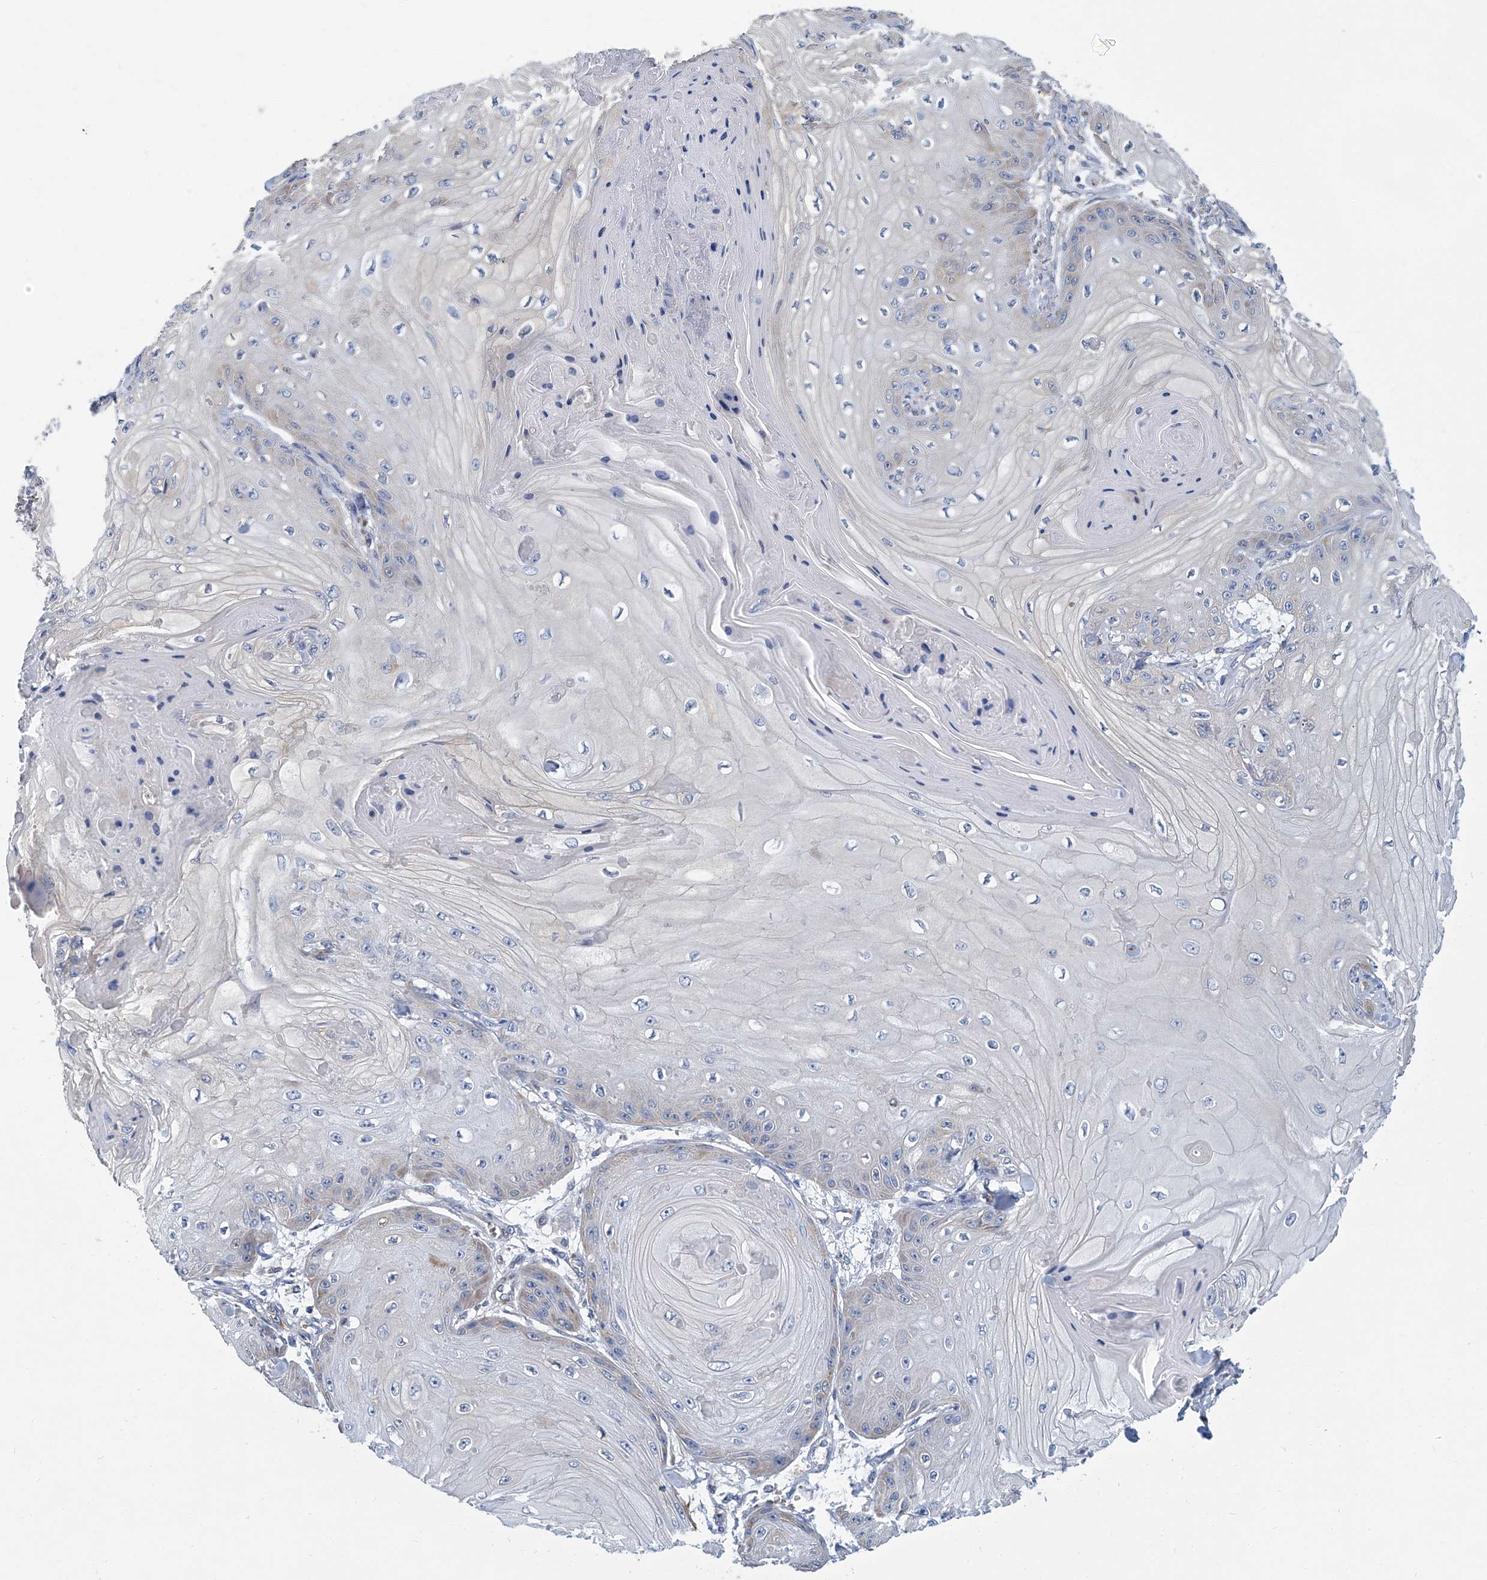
{"staining": {"intensity": "weak", "quantity": "<25%", "location": "cytoplasmic/membranous"}, "tissue": "skin cancer", "cell_type": "Tumor cells", "image_type": "cancer", "snomed": [{"axis": "morphology", "description": "Squamous cell carcinoma, NOS"}, {"axis": "topography", "description": "Skin"}], "caption": "Immunohistochemical staining of skin cancer reveals no significant expression in tumor cells. (Immunohistochemistry, brightfield microscopy, high magnification).", "gene": "PSMB10", "patient": {"sex": "male", "age": 74}}